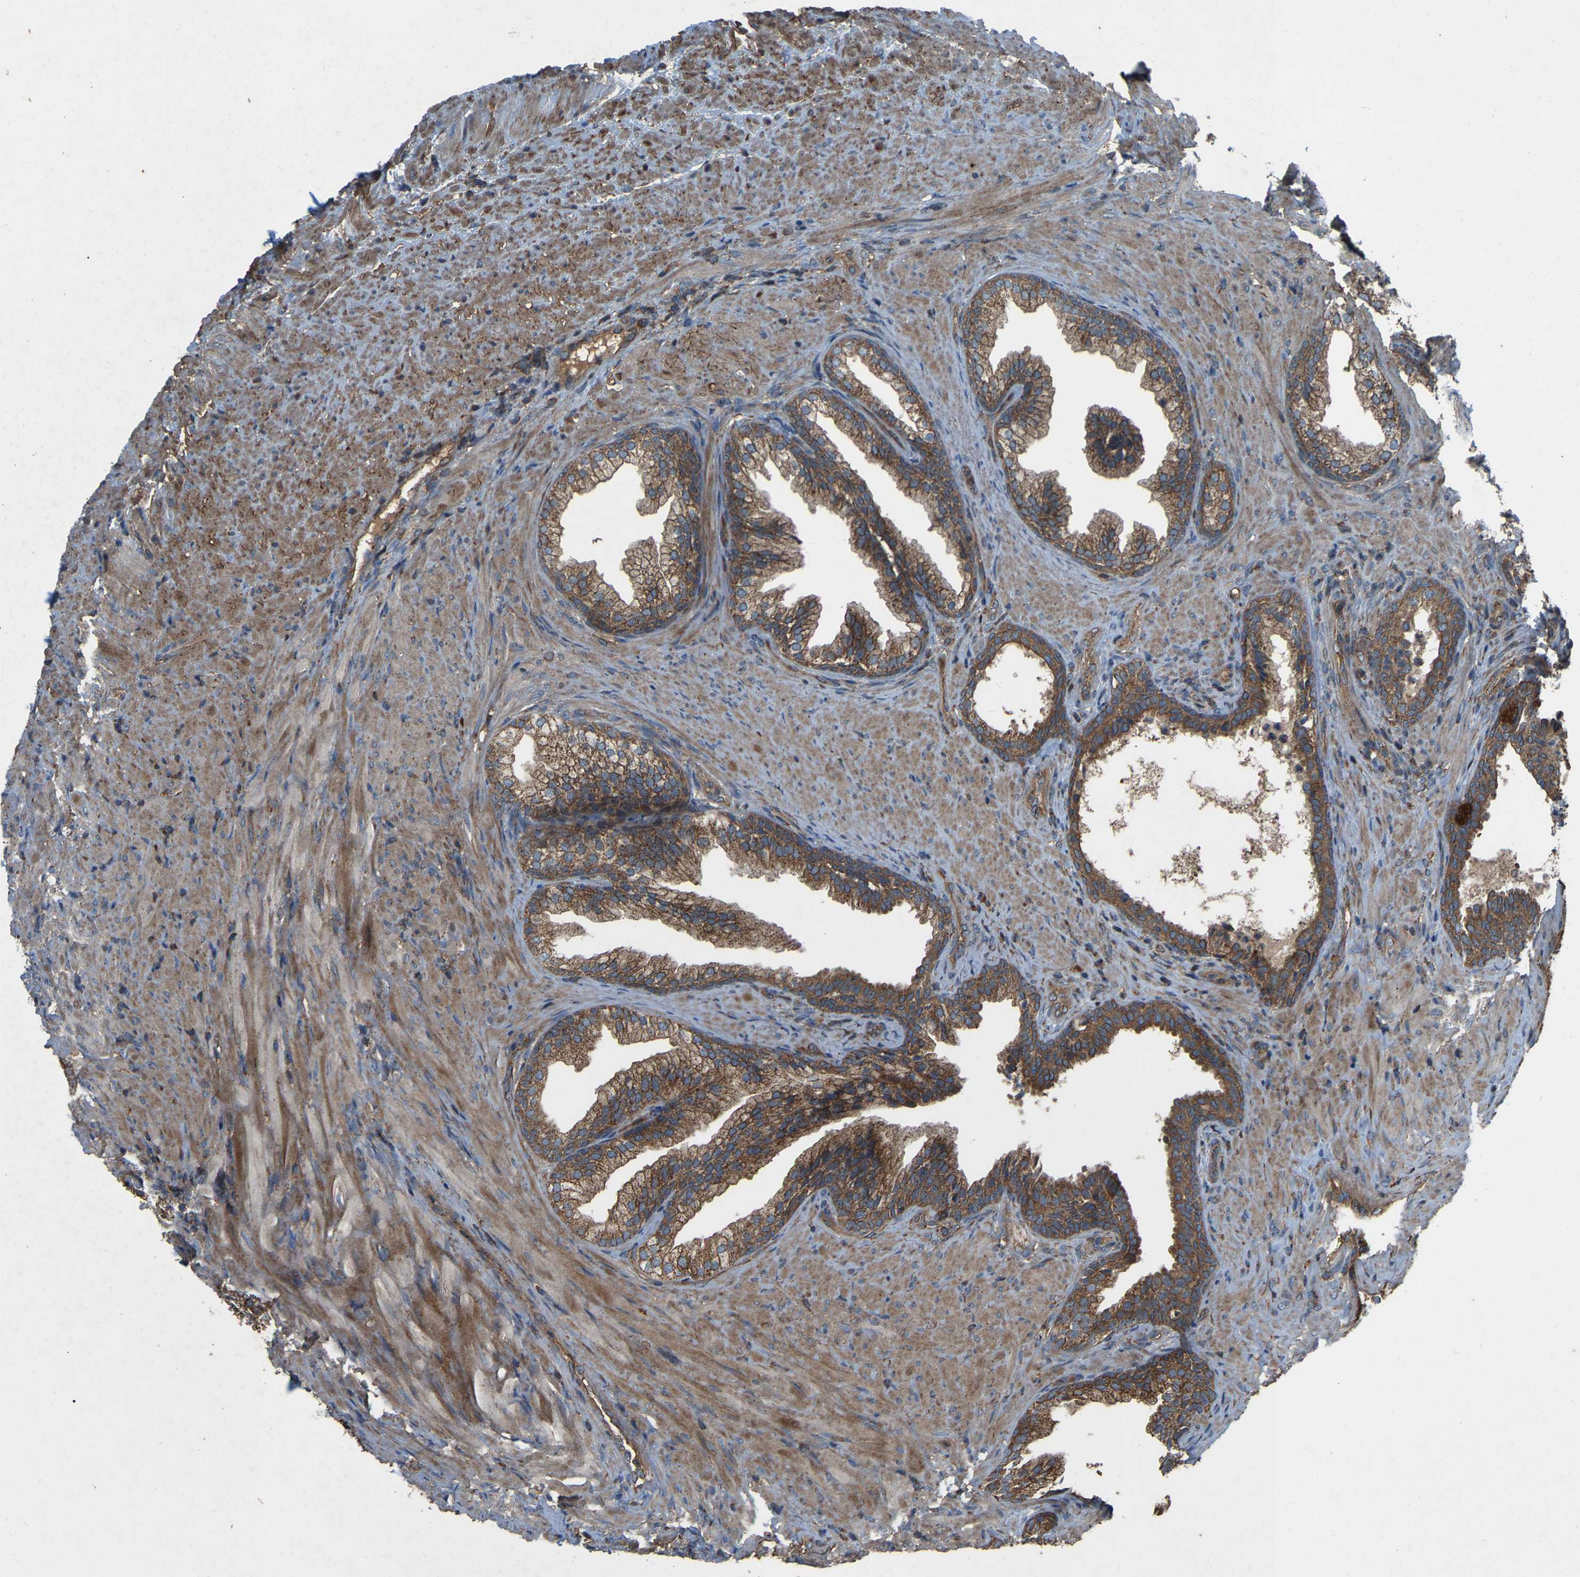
{"staining": {"intensity": "moderate", "quantity": ">75%", "location": "cytoplasmic/membranous"}, "tissue": "prostate", "cell_type": "Glandular cells", "image_type": "normal", "snomed": [{"axis": "morphology", "description": "Normal tissue, NOS"}, {"axis": "topography", "description": "Prostate"}], "caption": "Normal prostate was stained to show a protein in brown. There is medium levels of moderate cytoplasmic/membranous staining in approximately >75% of glandular cells. (IHC, brightfield microscopy, high magnification).", "gene": "SAMD9L", "patient": {"sex": "male", "age": 76}}